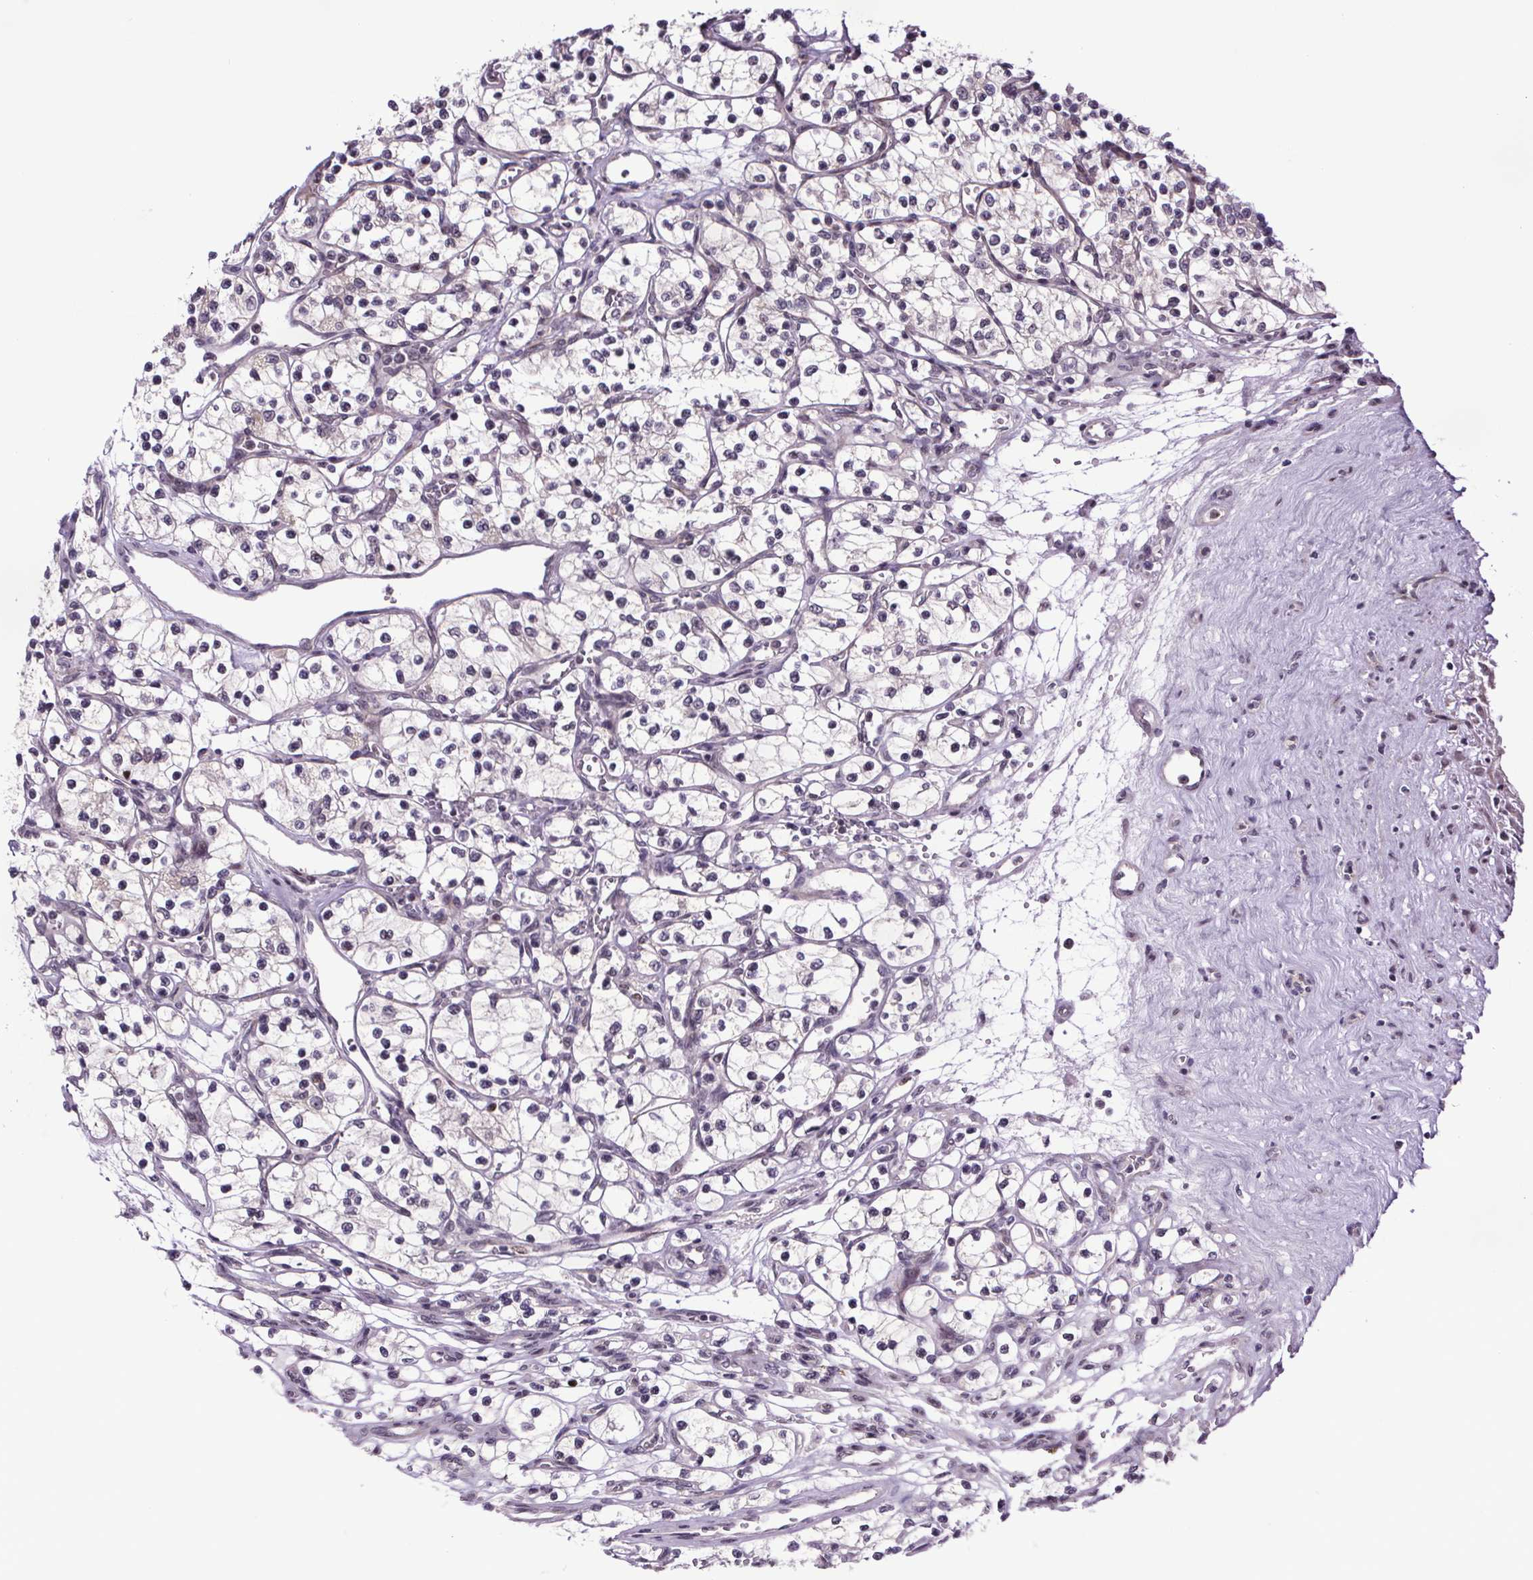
{"staining": {"intensity": "negative", "quantity": "none", "location": "none"}, "tissue": "renal cancer", "cell_type": "Tumor cells", "image_type": "cancer", "snomed": [{"axis": "morphology", "description": "Adenocarcinoma, NOS"}, {"axis": "topography", "description": "Kidney"}], "caption": "High magnification brightfield microscopy of renal cancer (adenocarcinoma) stained with DAB (brown) and counterstained with hematoxylin (blue): tumor cells show no significant positivity.", "gene": "ATMIN", "patient": {"sex": "female", "age": 69}}